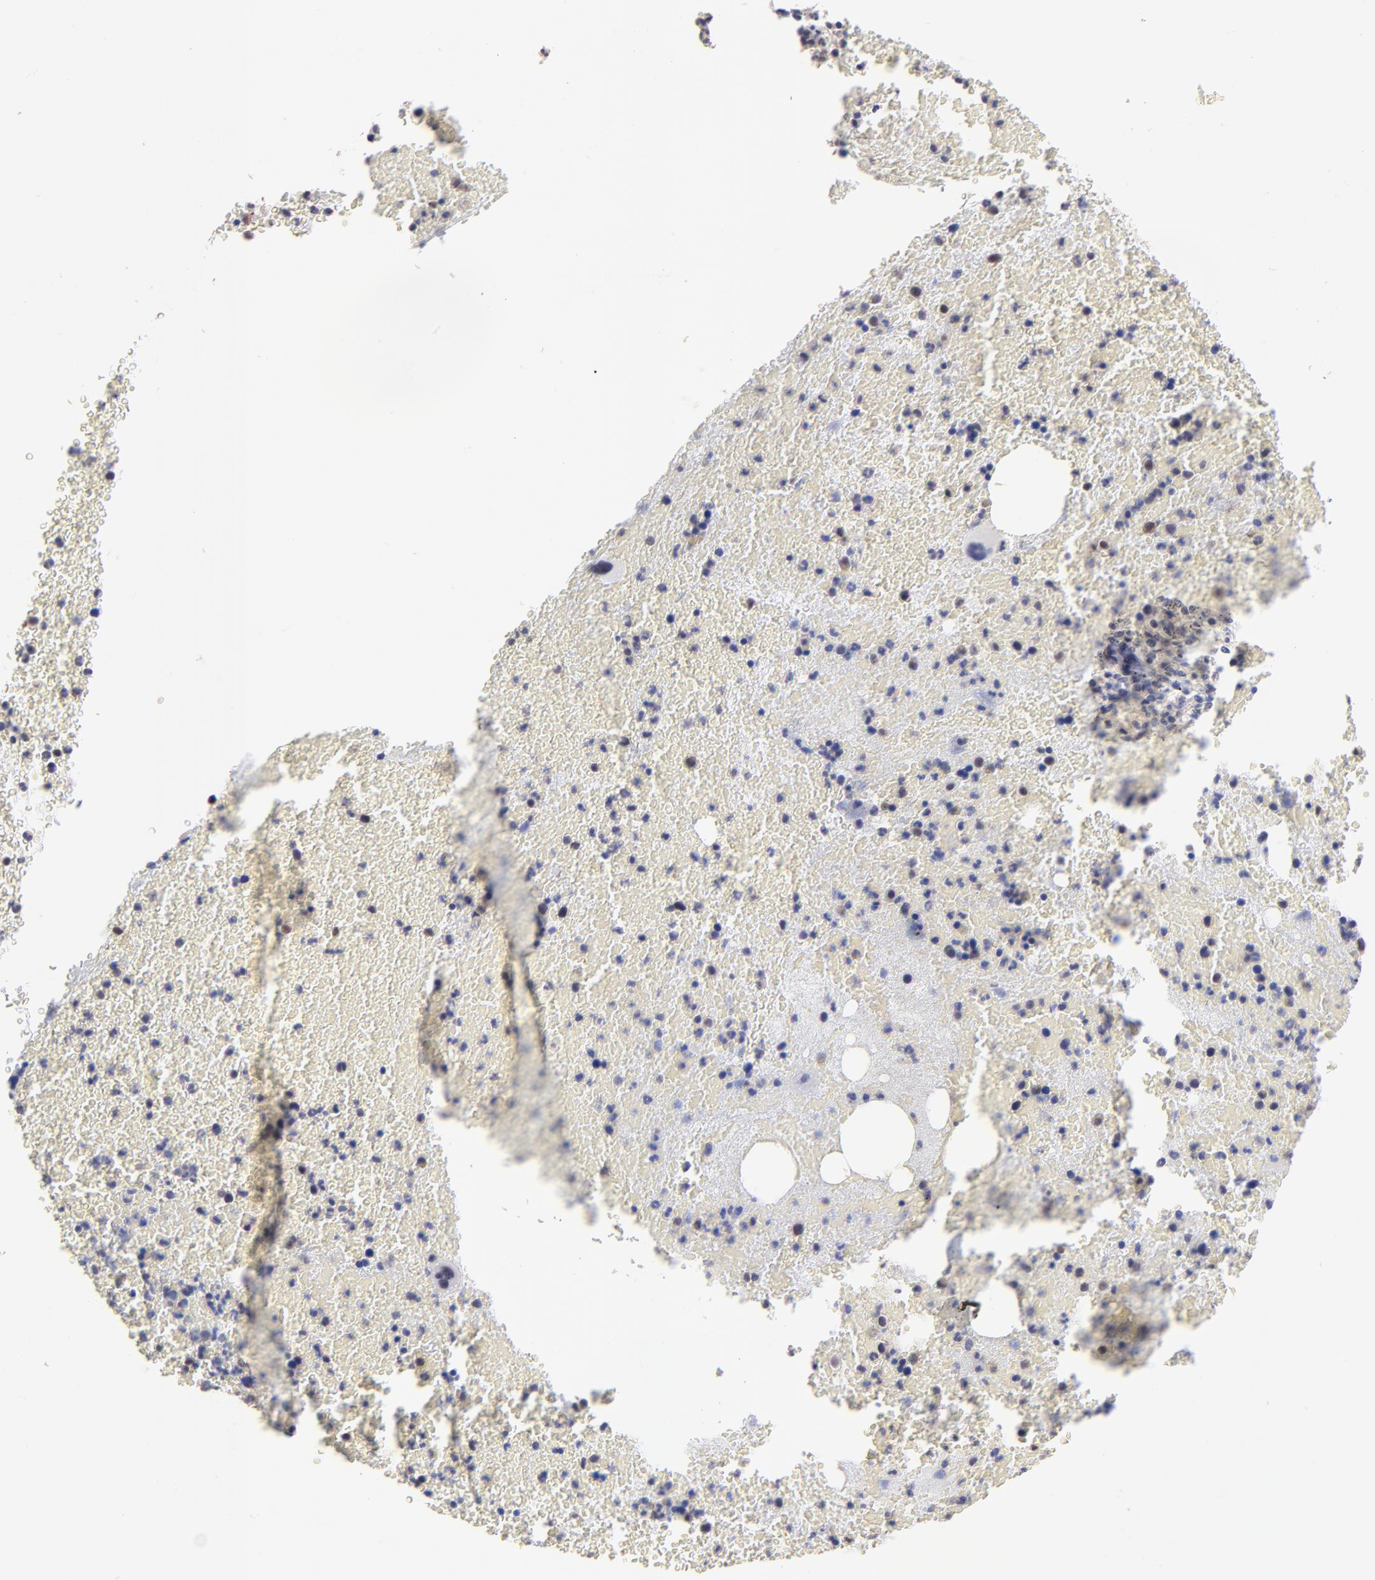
{"staining": {"intensity": "negative", "quantity": "none", "location": "none"}, "tissue": "bone marrow", "cell_type": "Hematopoietic cells", "image_type": "normal", "snomed": [{"axis": "morphology", "description": "Normal tissue, NOS"}, {"axis": "topography", "description": "Bone marrow"}], "caption": "This image is of benign bone marrow stained with immunohistochemistry to label a protein in brown with the nuclei are counter-stained blue. There is no positivity in hematopoietic cells. (DAB (3,3'-diaminobenzidine) immunohistochemistry, high magnification).", "gene": "ZNF747", "patient": {"sex": "female", "age": 53}}